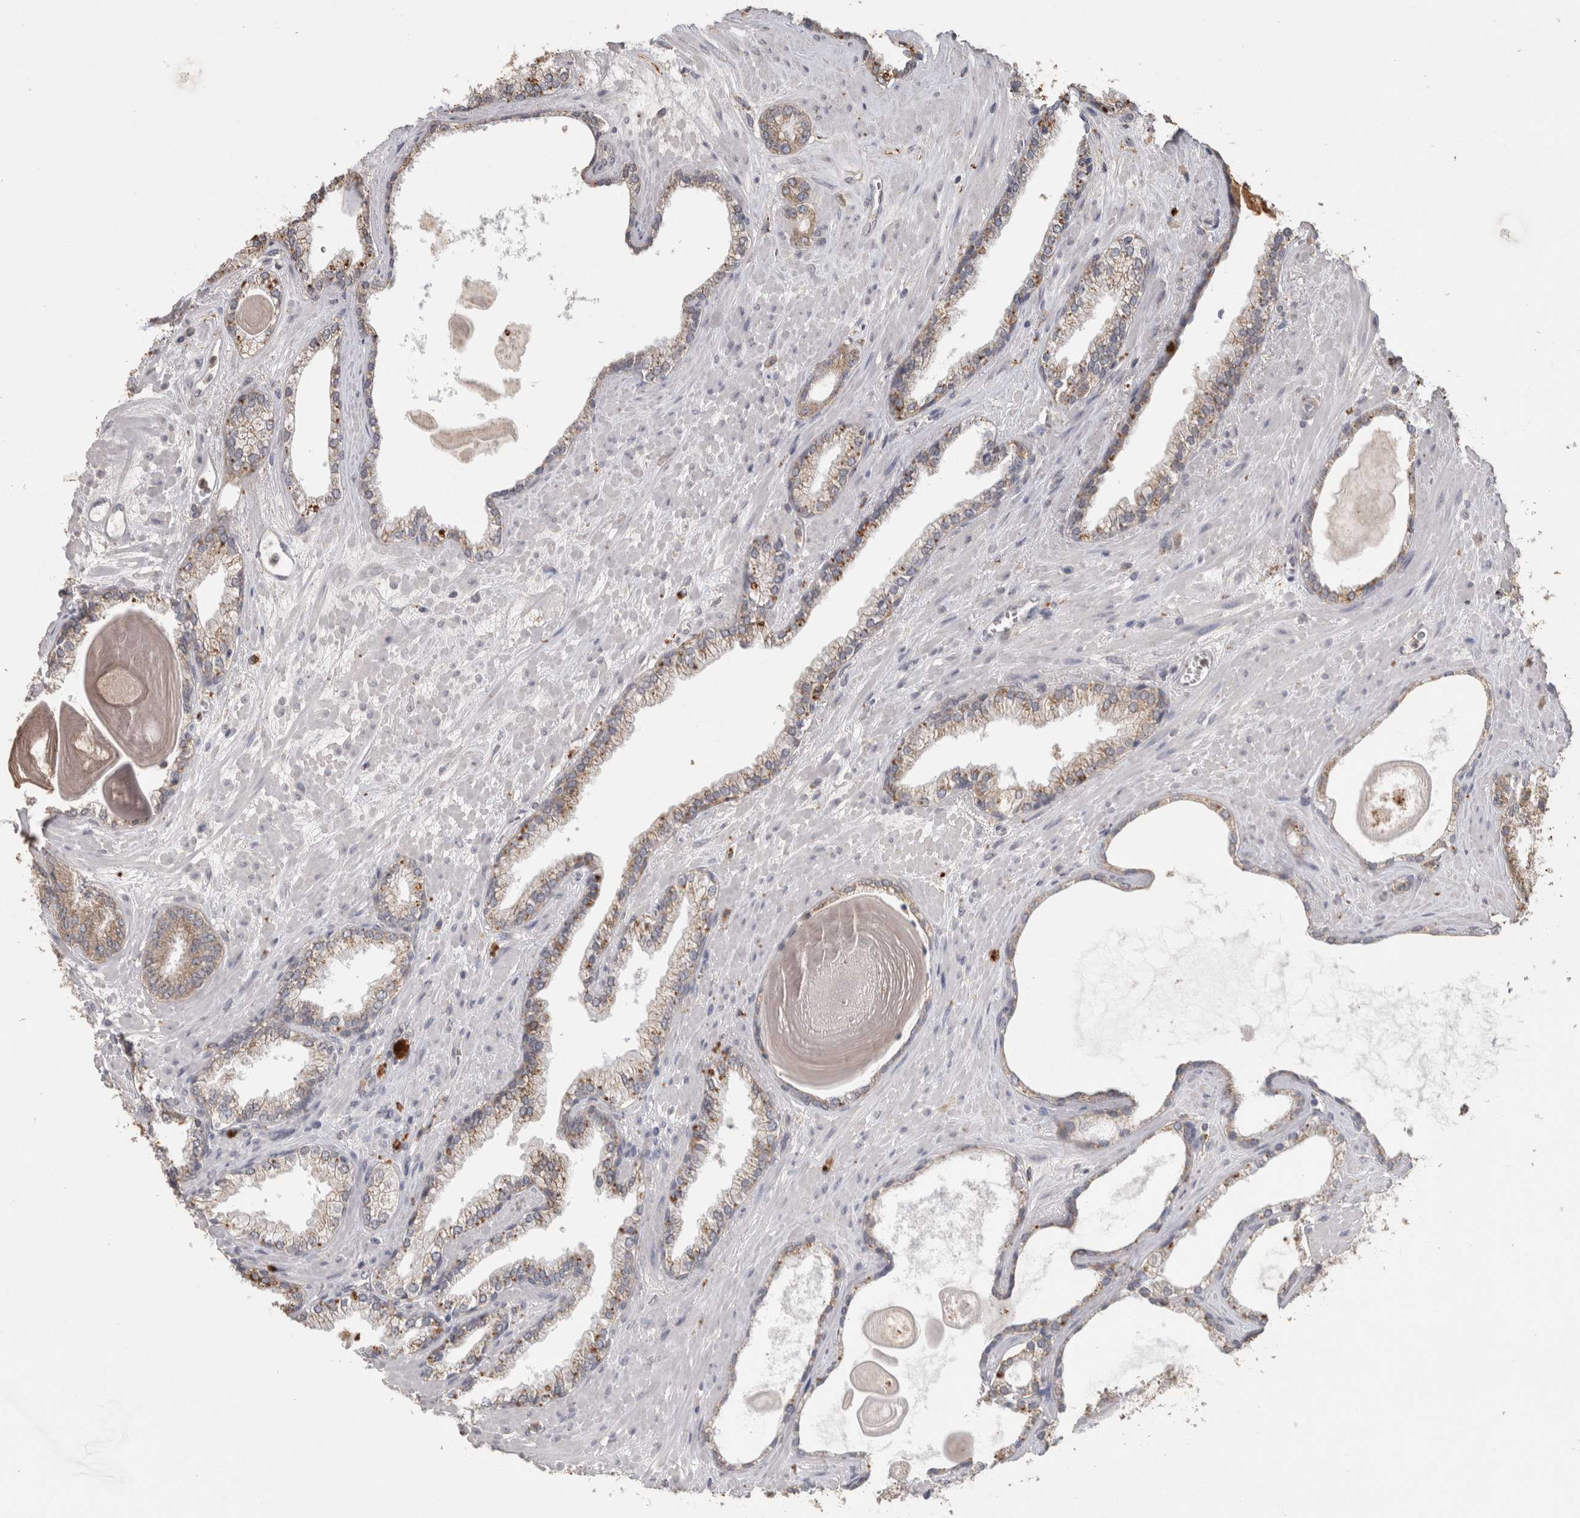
{"staining": {"intensity": "weak", "quantity": ">75%", "location": "cytoplasmic/membranous"}, "tissue": "prostate cancer", "cell_type": "Tumor cells", "image_type": "cancer", "snomed": [{"axis": "morphology", "description": "Adenocarcinoma, Low grade"}, {"axis": "topography", "description": "Prostate"}], "caption": "Brown immunohistochemical staining in human prostate cancer (adenocarcinoma (low-grade)) displays weak cytoplasmic/membranous positivity in approximately >75% of tumor cells.", "gene": "CNTFR", "patient": {"sex": "male", "age": 70}}